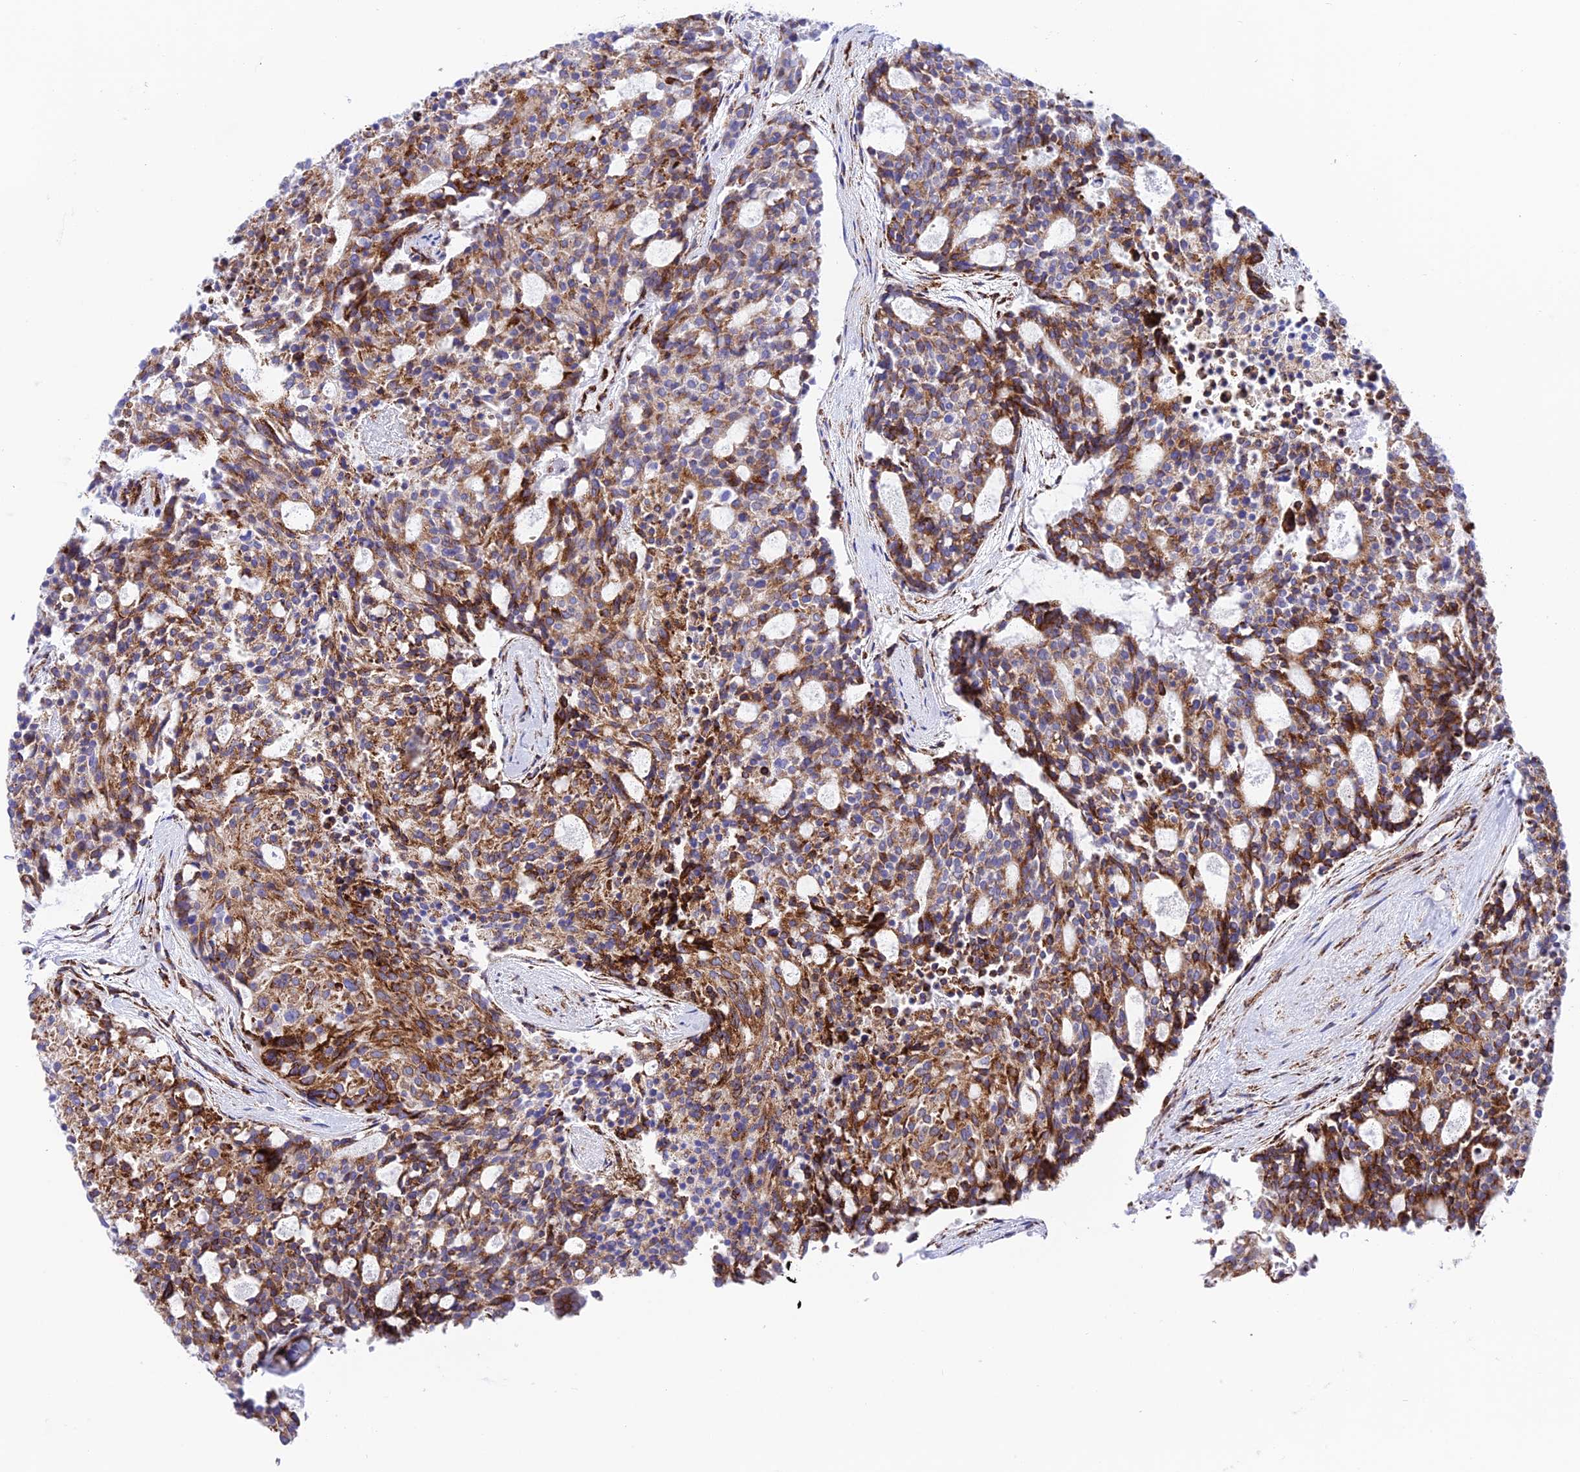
{"staining": {"intensity": "strong", "quantity": "25%-75%", "location": "cytoplasmic/membranous"}, "tissue": "carcinoid", "cell_type": "Tumor cells", "image_type": "cancer", "snomed": [{"axis": "morphology", "description": "Carcinoid, malignant, NOS"}, {"axis": "topography", "description": "Pancreas"}], "caption": "Immunohistochemical staining of malignant carcinoid shows high levels of strong cytoplasmic/membranous positivity in approximately 25%-75% of tumor cells.", "gene": "TUBGCP6", "patient": {"sex": "female", "age": 54}}